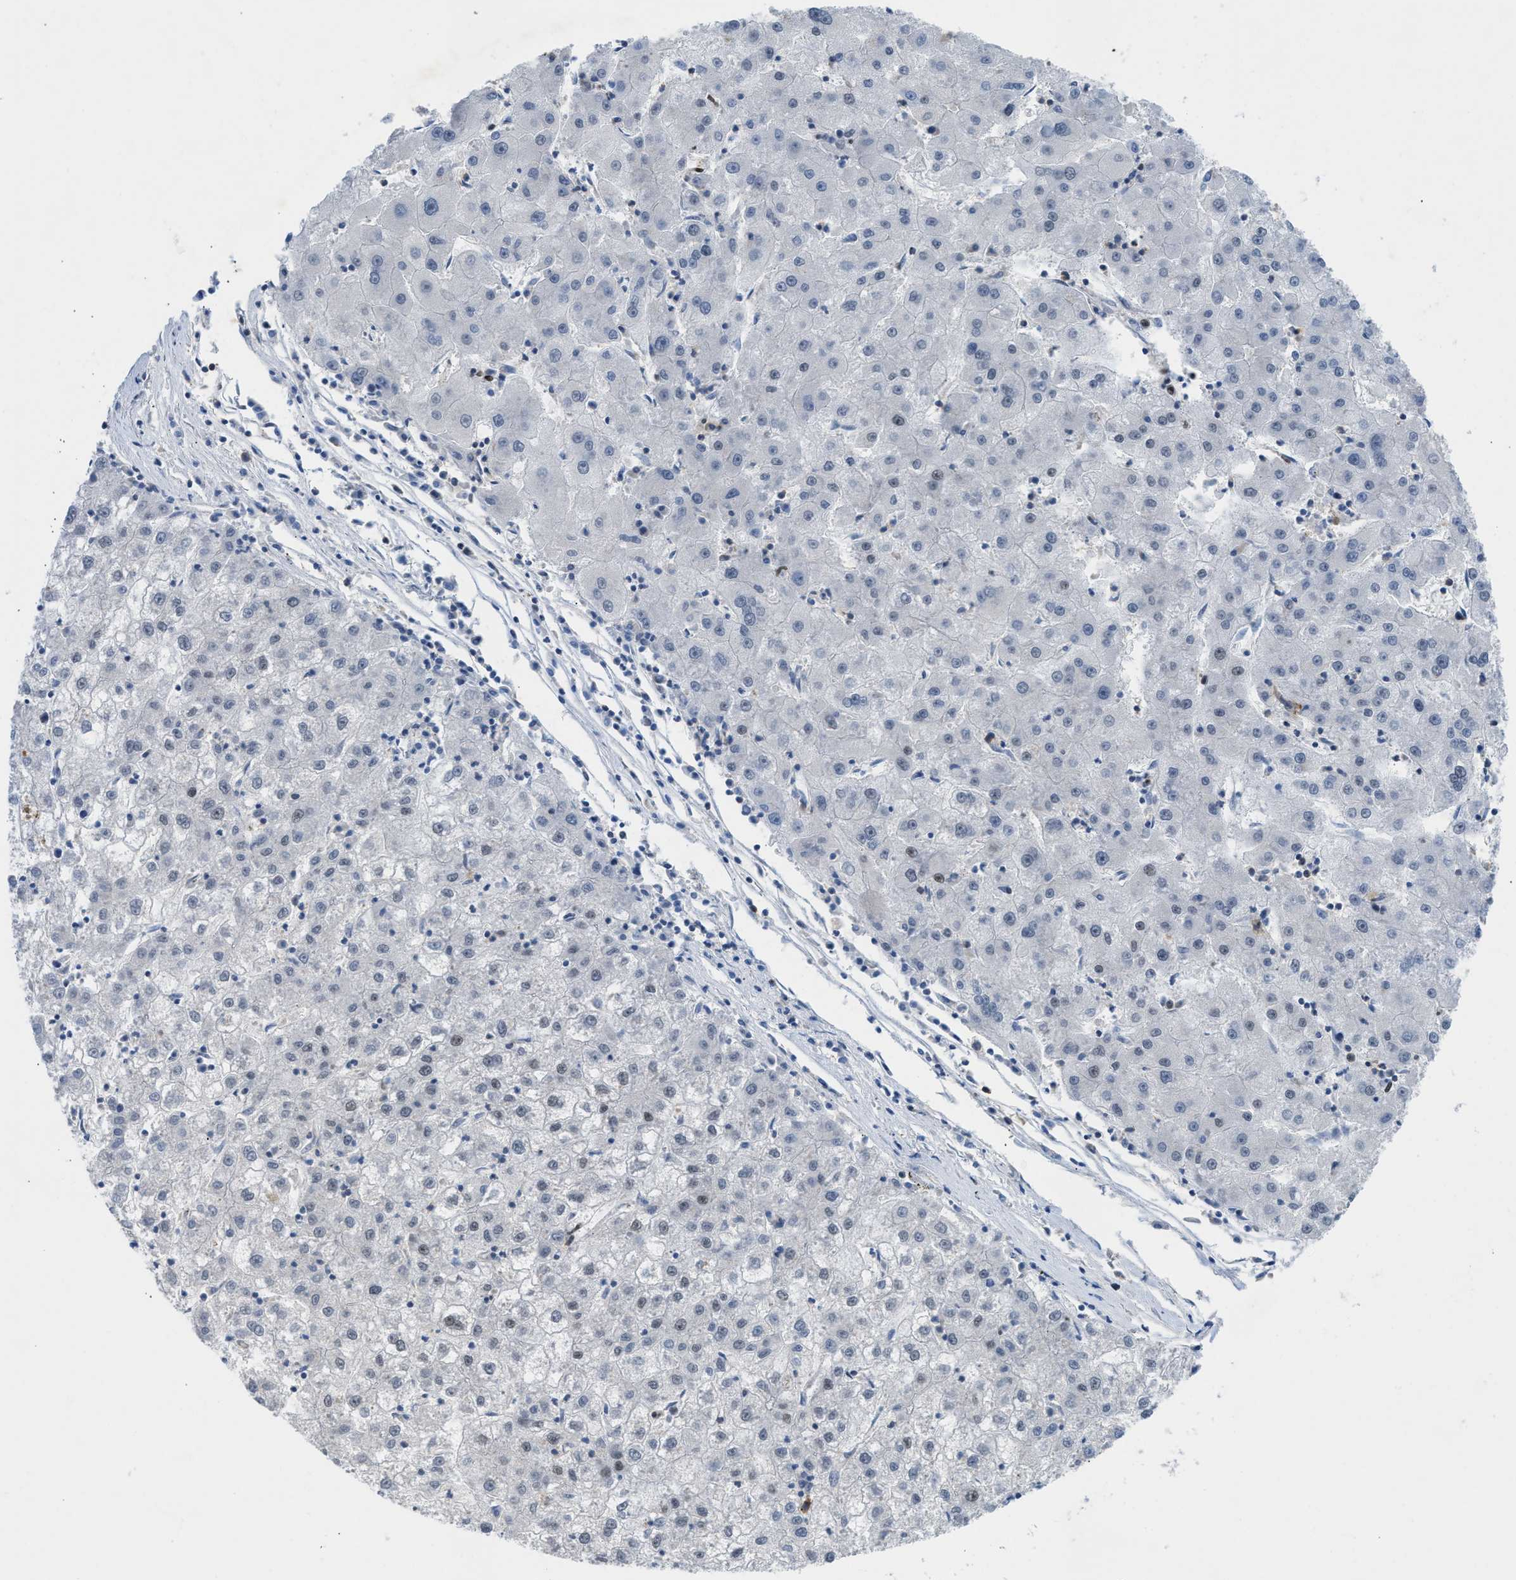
{"staining": {"intensity": "negative", "quantity": "none", "location": "none"}, "tissue": "liver cancer", "cell_type": "Tumor cells", "image_type": "cancer", "snomed": [{"axis": "morphology", "description": "Carcinoma, Hepatocellular, NOS"}, {"axis": "topography", "description": "Liver"}], "caption": "IHC photomicrograph of human liver hepatocellular carcinoma stained for a protein (brown), which reveals no positivity in tumor cells.", "gene": "SCAF4", "patient": {"sex": "male", "age": 72}}